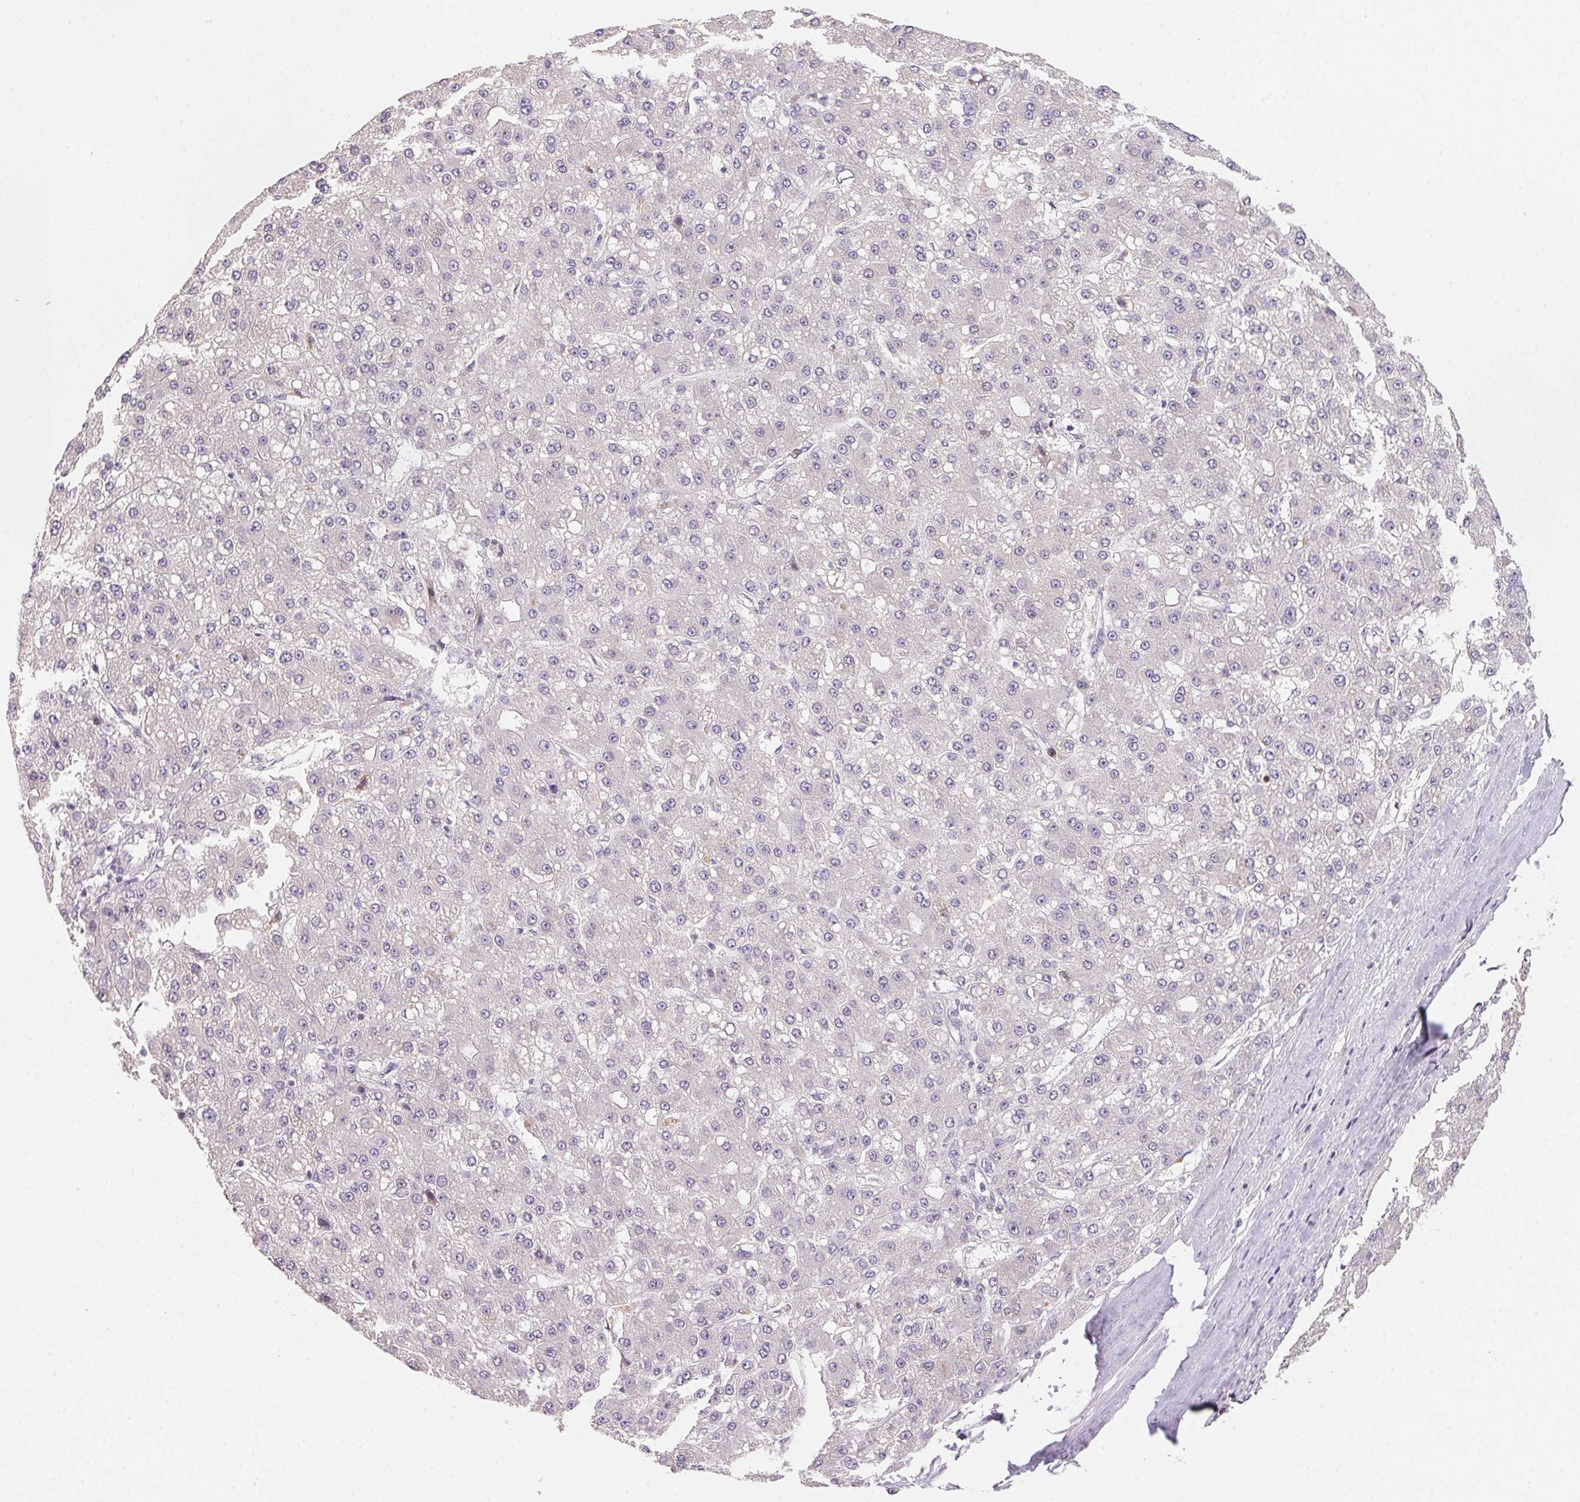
{"staining": {"intensity": "negative", "quantity": "none", "location": "none"}, "tissue": "liver cancer", "cell_type": "Tumor cells", "image_type": "cancer", "snomed": [{"axis": "morphology", "description": "Carcinoma, Hepatocellular, NOS"}, {"axis": "topography", "description": "Liver"}], "caption": "This image is of liver cancer stained with immunohistochemistry to label a protein in brown with the nuclei are counter-stained blue. There is no staining in tumor cells. (Stains: DAB immunohistochemistry (IHC) with hematoxylin counter stain, Microscopy: brightfield microscopy at high magnification).", "gene": "KIFC1", "patient": {"sex": "male", "age": 67}}